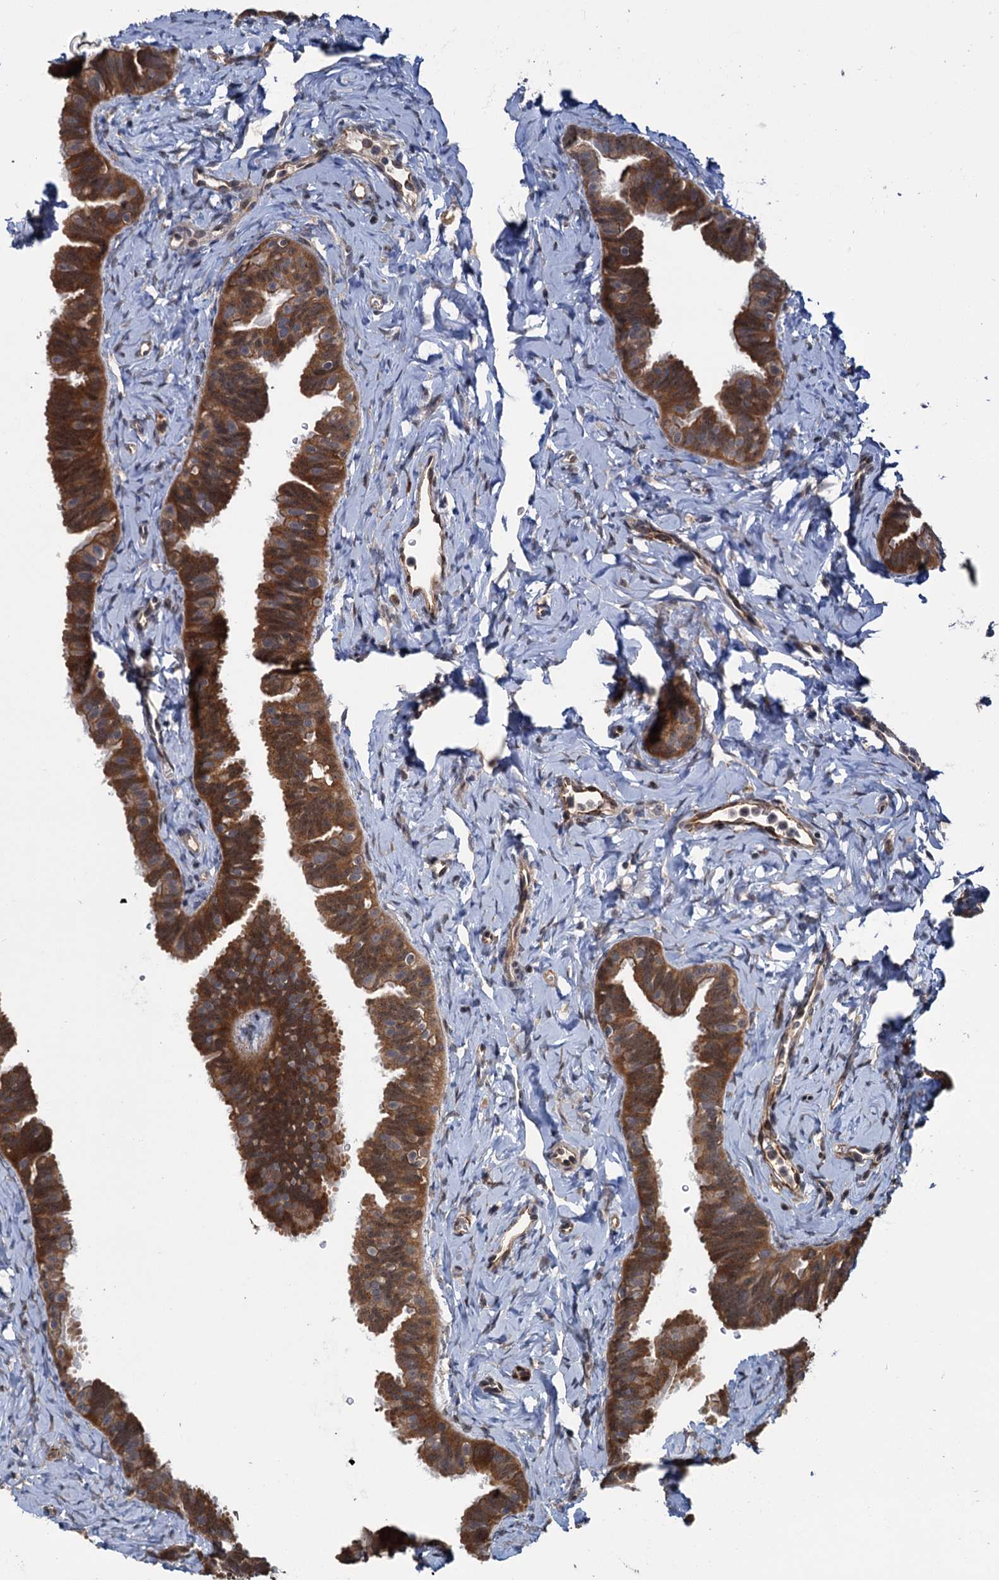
{"staining": {"intensity": "strong", "quantity": ">75%", "location": "cytoplasmic/membranous"}, "tissue": "fallopian tube", "cell_type": "Glandular cells", "image_type": "normal", "snomed": [{"axis": "morphology", "description": "Normal tissue, NOS"}, {"axis": "topography", "description": "Fallopian tube"}], "caption": "Fallopian tube stained with immunohistochemistry reveals strong cytoplasmic/membranous staining in approximately >75% of glandular cells. (DAB (3,3'-diaminobenzidine) IHC with brightfield microscopy, high magnification).", "gene": "KANSL2", "patient": {"sex": "female", "age": 65}}